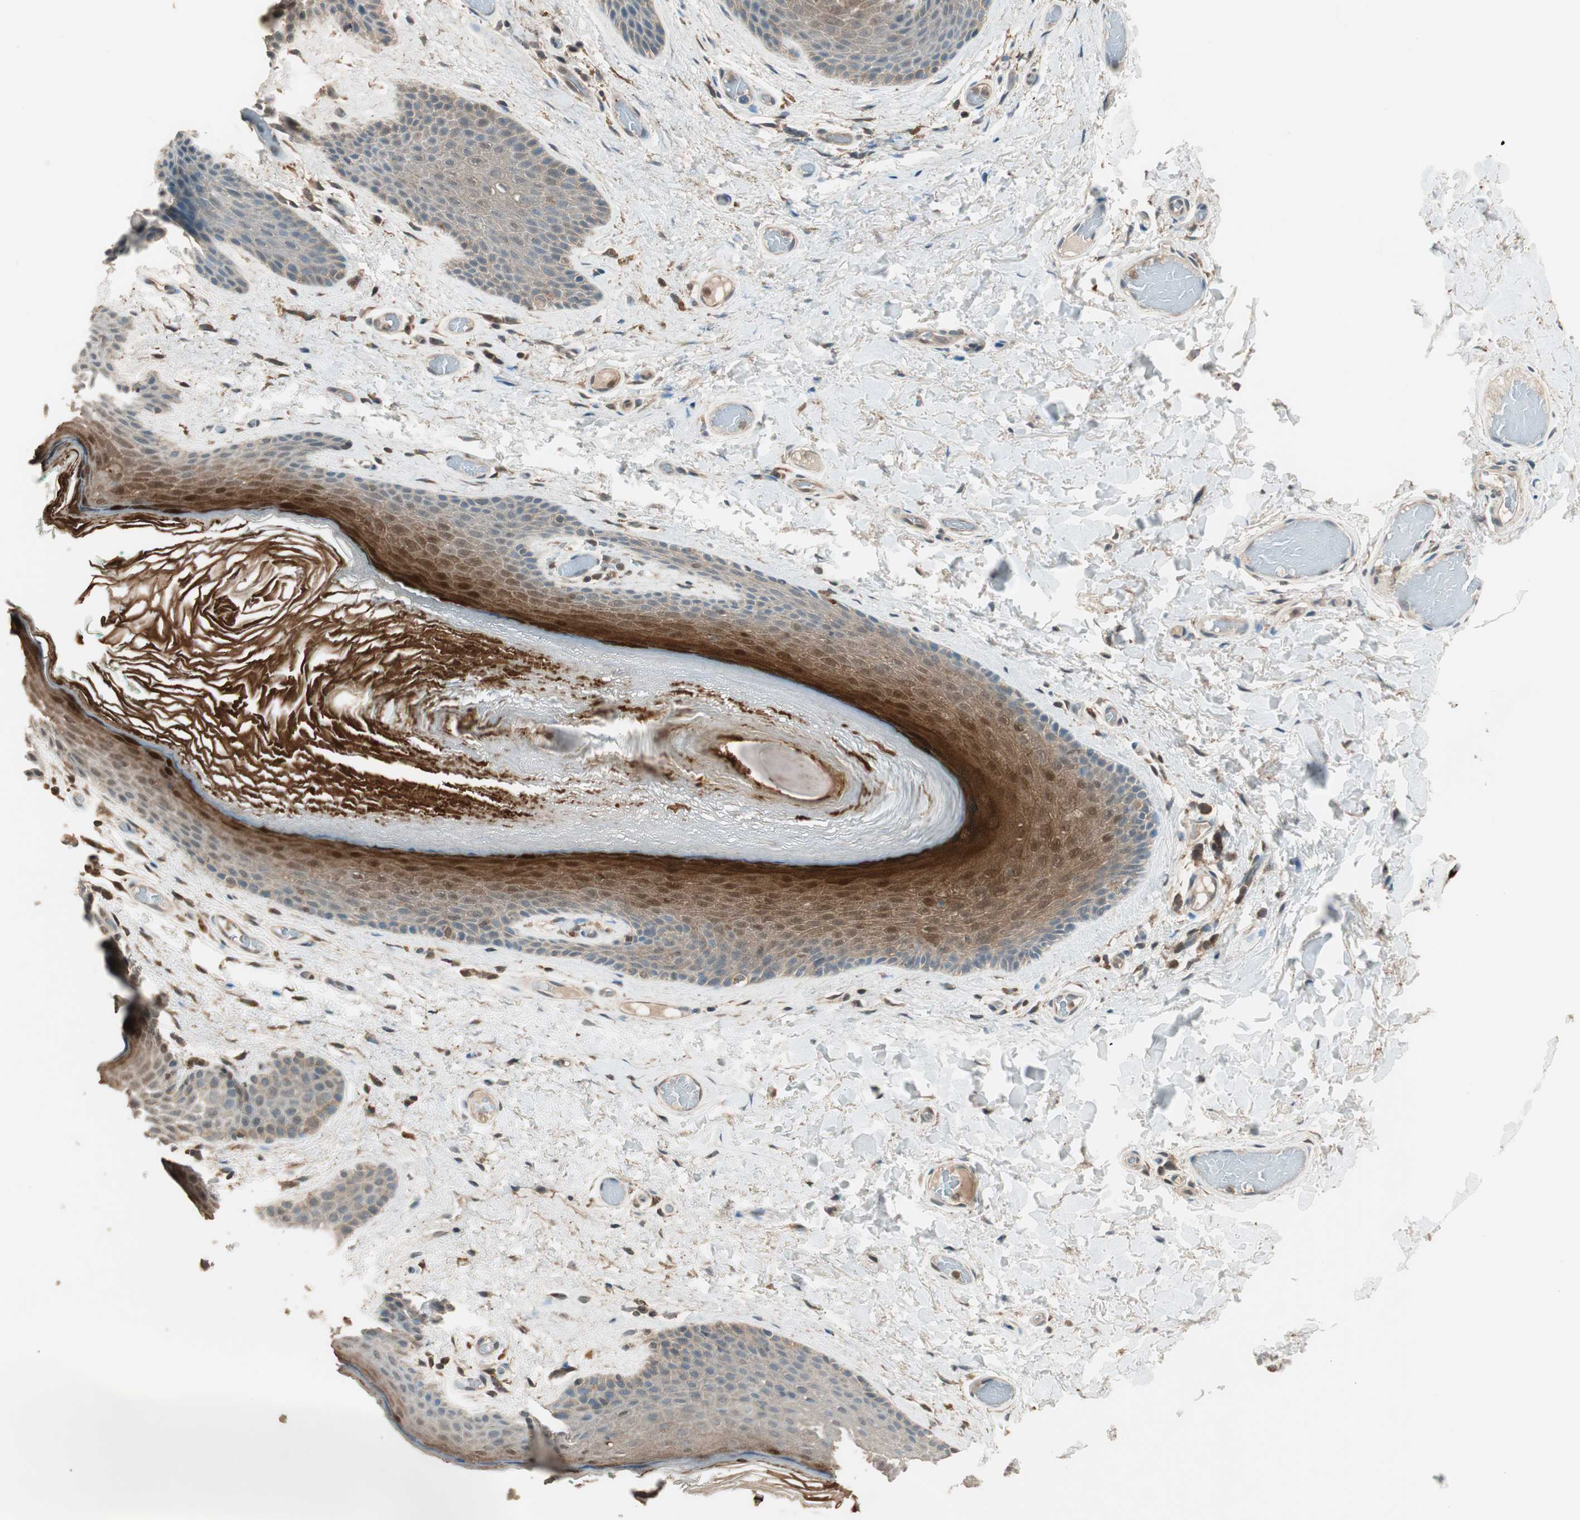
{"staining": {"intensity": "strong", "quantity": ">75%", "location": "cytoplasmic/membranous,nuclear"}, "tissue": "skin", "cell_type": "Epidermal cells", "image_type": "normal", "snomed": [{"axis": "morphology", "description": "Normal tissue, NOS"}, {"axis": "topography", "description": "Anal"}], "caption": "This histopathology image reveals immunohistochemistry (IHC) staining of normal human skin, with high strong cytoplasmic/membranous,nuclear staining in about >75% of epidermal cells.", "gene": "TRIM21", "patient": {"sex": "male", "age": 74}}